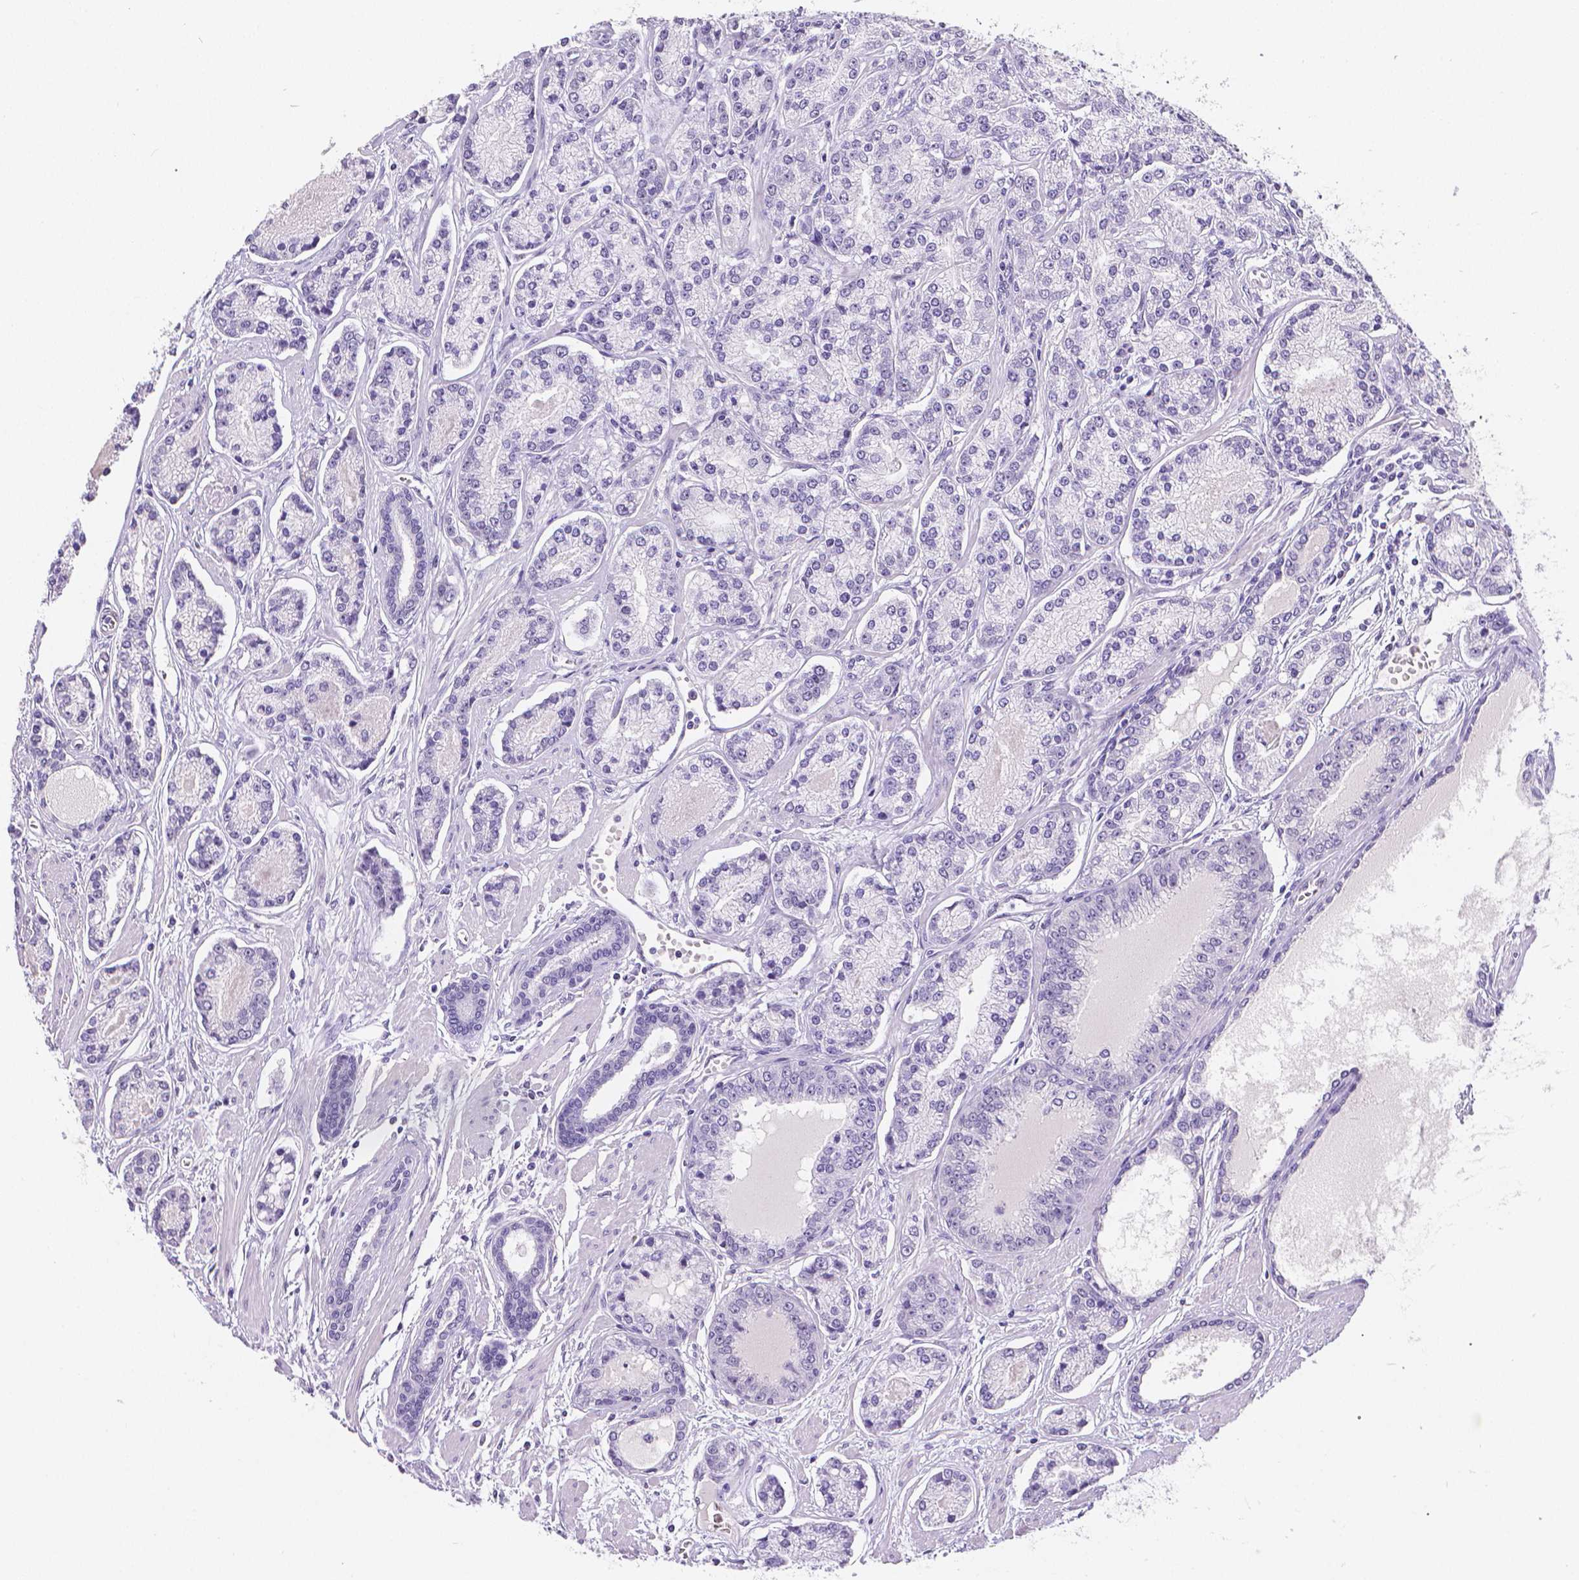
{"staining": {"intensity": "negative", "quantity": "none", "location": "none"}, "tissue": "prostate cancer", "cell_type": "Tumor cells", "image_type": "cancer", "snomed": [{"axis": "morphology", "description": "Adenocarcinoma, NOS"}, {"axis": "topography", "description": "Prostate"}], "caption": "A photomicrograph of human prostate cancer (adenocarcinoma) is negative for staining in tumor cells. (DAB immunohistochemistry (IHC) visualized using brightfield microscopy, high magnification).", "gene": "MEF2C", "patient": {"sex": "male", "age": 64}}